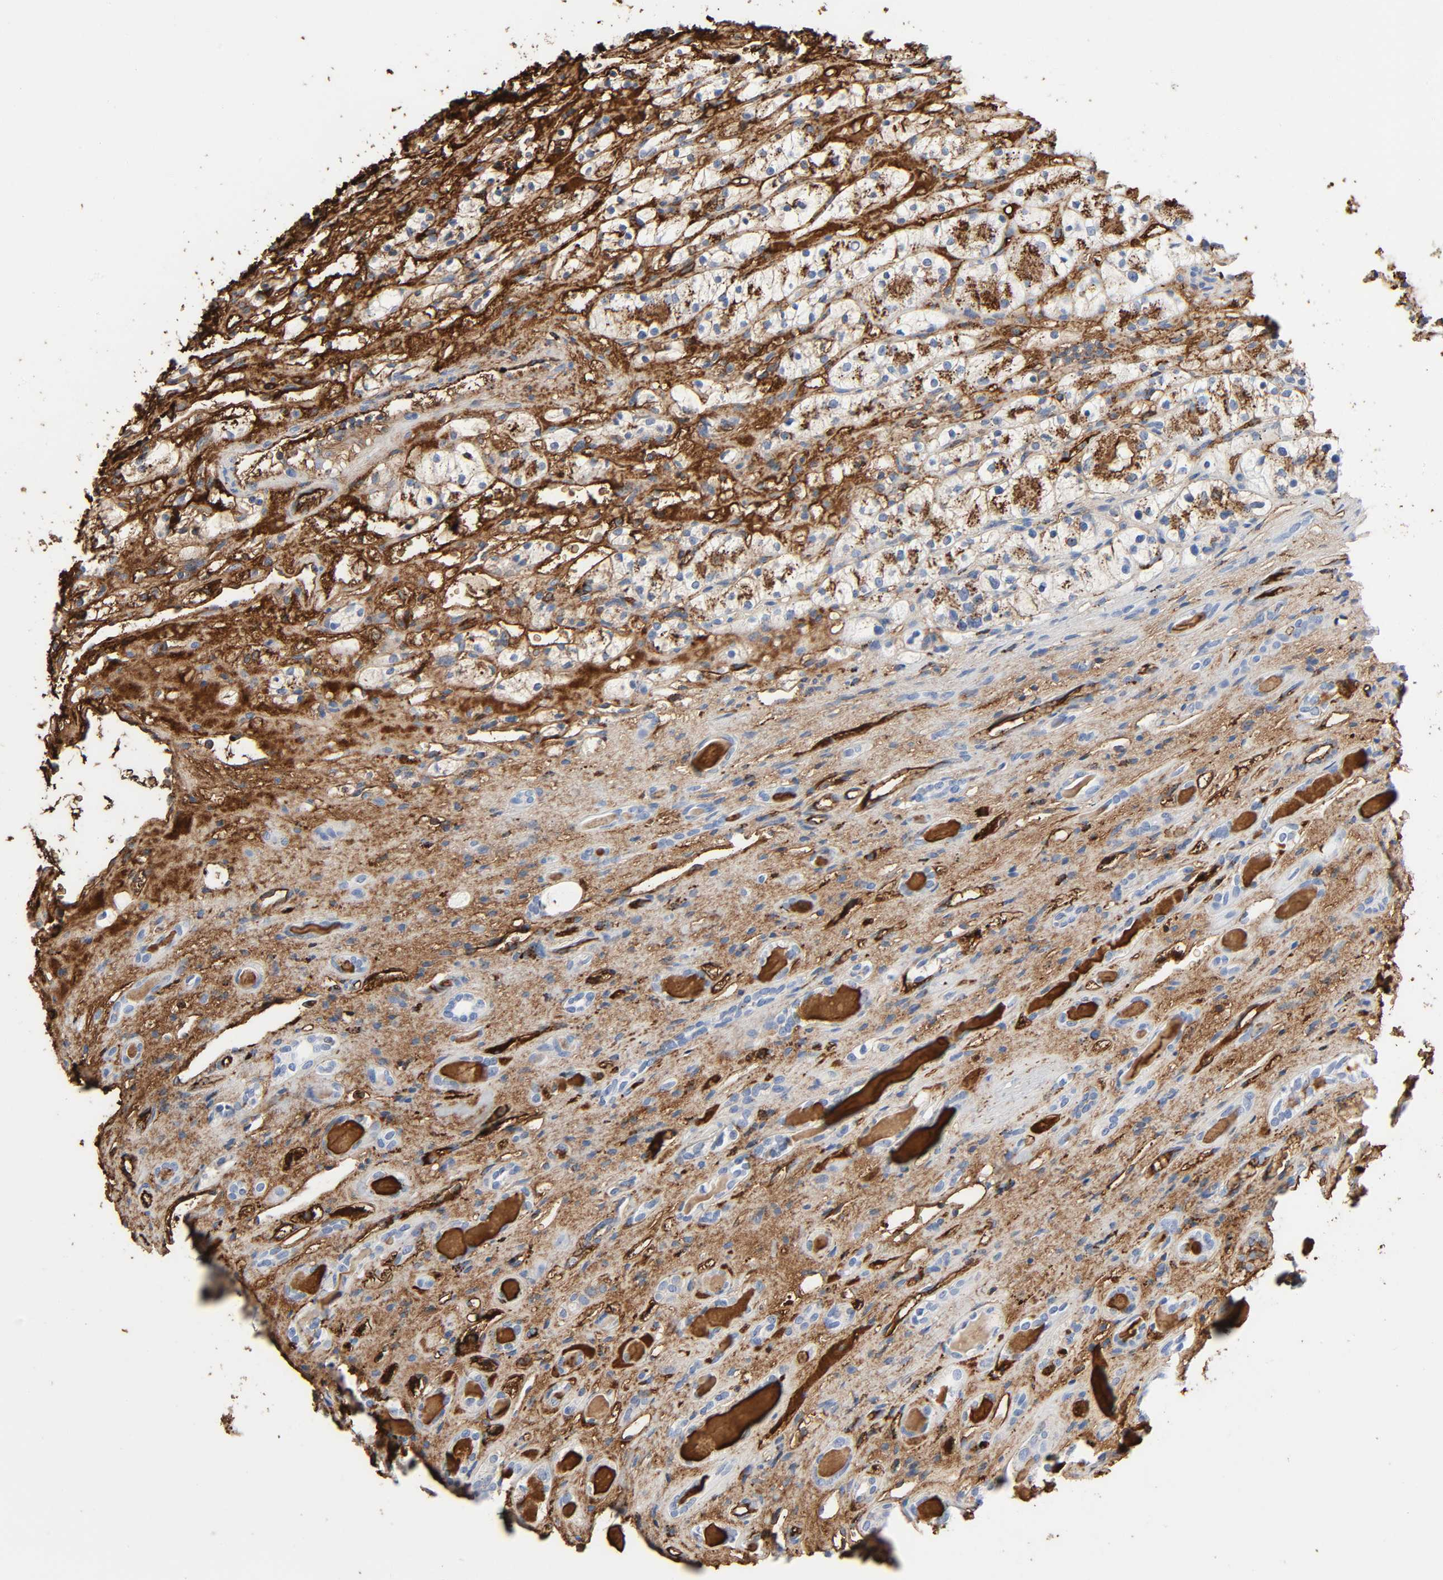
{"staining": {"intensity": "strong", "quantity": ">75%", "location": "cytoplasmic/membranous"}, "tissue": "renal cancer", "cell_type": "Tumor cells", "image_type": "cancer", "snomed": [{"axis": "morphology", "description": "Adenocarcinoma, NOS"}, {"axis": "topography", "description": "Kidney"}], "caption": "Renal adenocarcinoma stained with a protein marker demonstrates strong staining in tumor cells.", "gene": "C3", "patient": {"sex": "female", "age": 60}}